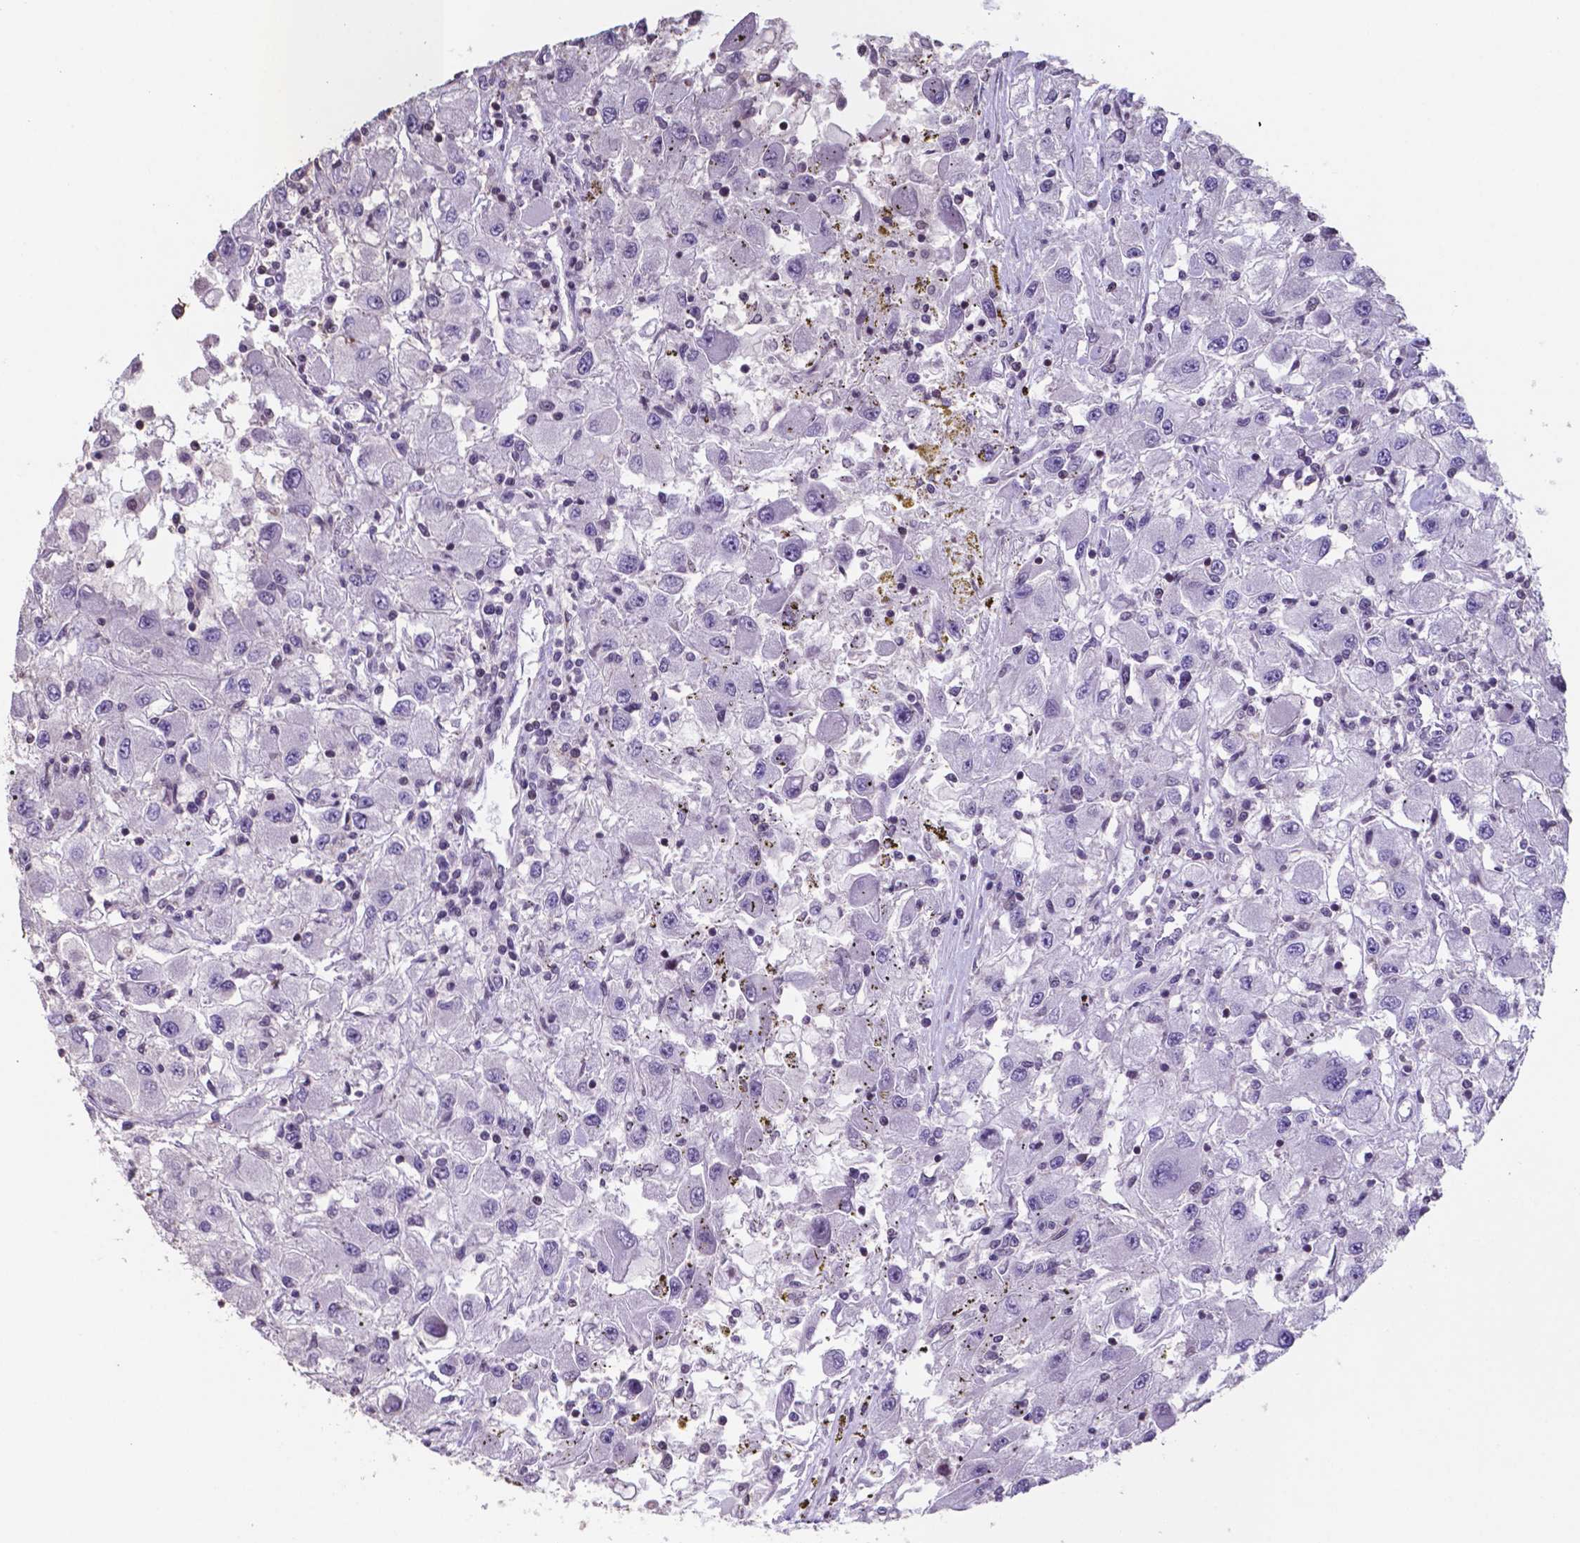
{"staining": {"intensity": "negative", "quantity": "none", "location": "none"}, "tissue": "renal cancer", "cell_type": "Tumor cells", "image_type": "cancer", "snomed": [{"axis": "morphology", "description": "Adenocarcinoma, NOS"}, {"axis": "topography", "description": "Kidney"}], "caption": "Tumor cells are negative for brown protein staining in renal adenocarcinoma.", "gene": "MLC1", "patient": {"sex": "female", "age": 67}}